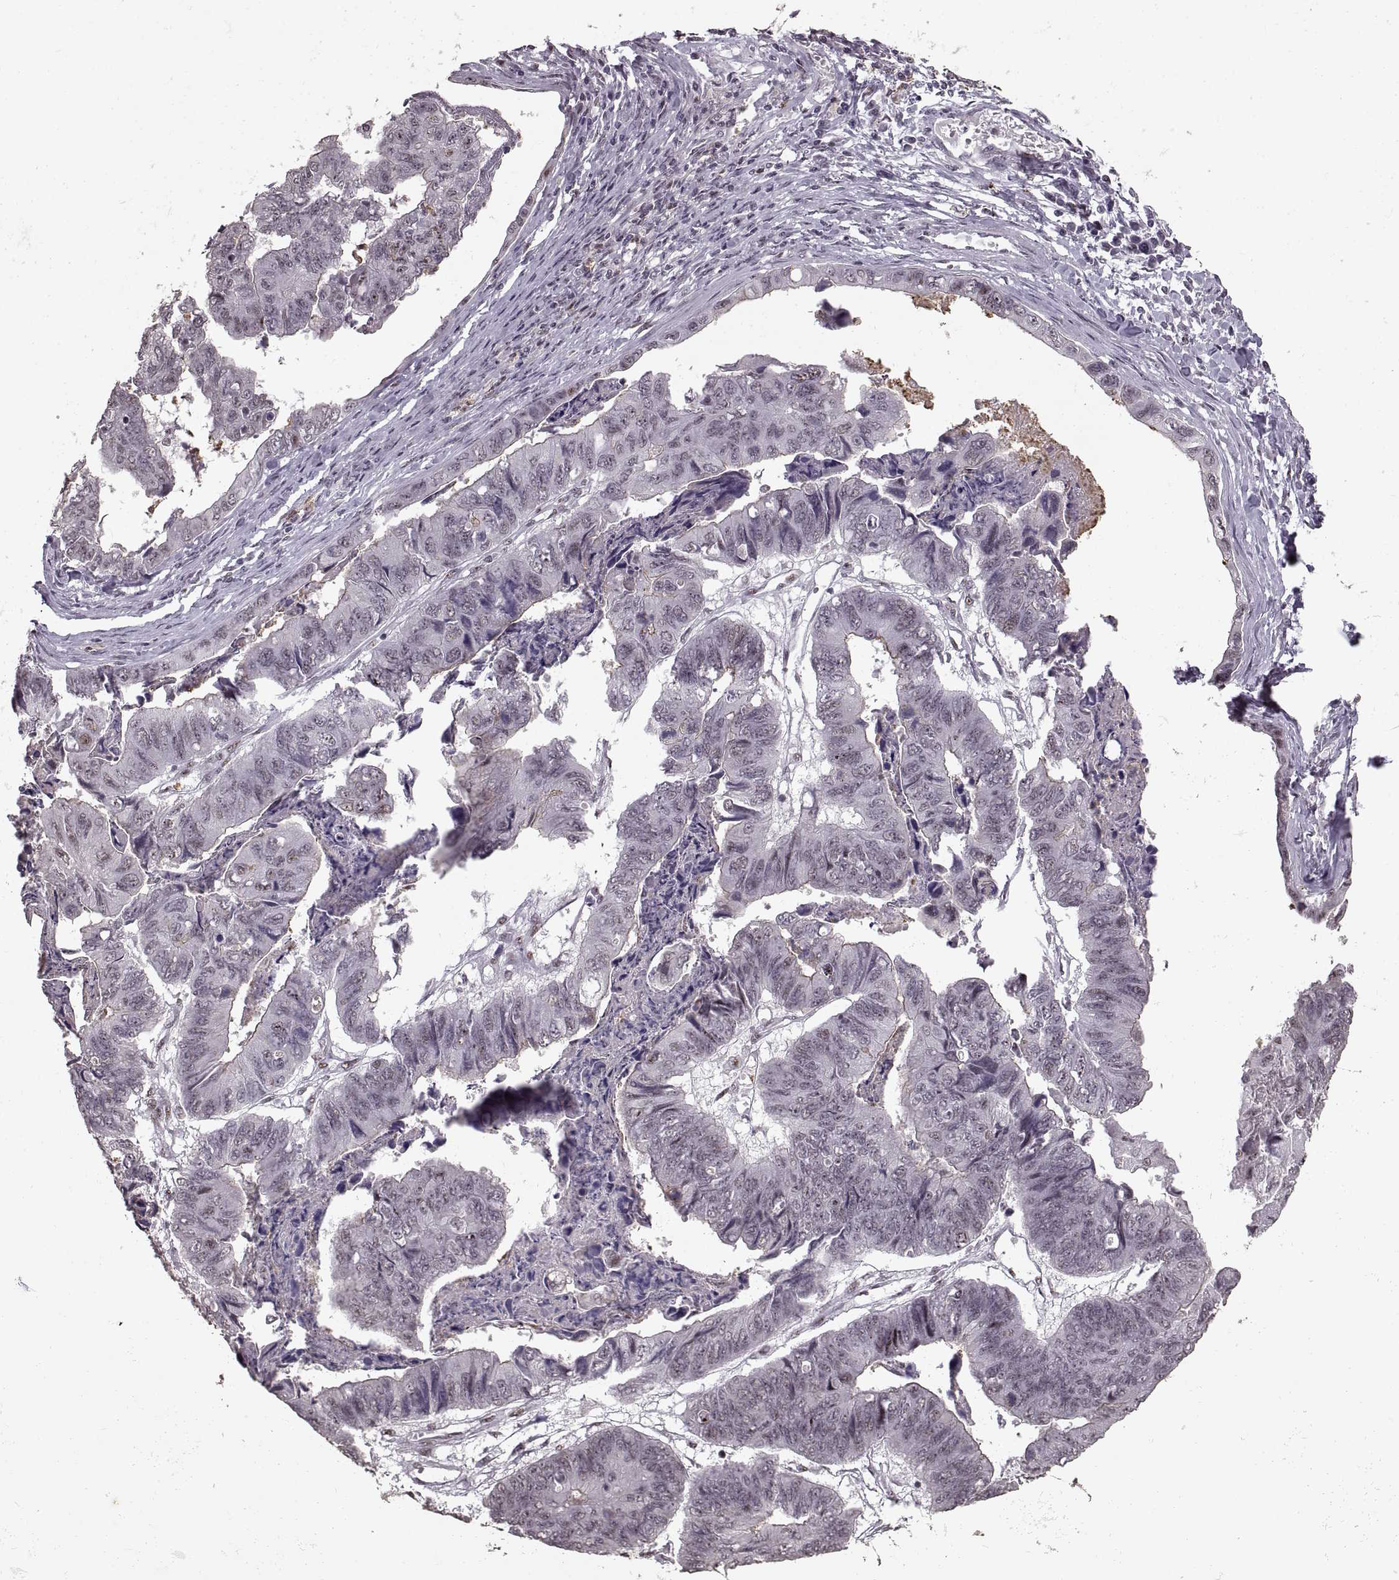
{"staining": {"intensity": "negative", "quantity": "none", "location": "none"}, "tissue": "stomach cancer", "cell_type": "Tumor cells", "image_type": "cancer", "snomed": [{"axis": "morphology", "description": "Adenocarcinoma, NOS"}, {"axis": "topography", "description": "Stomach, lower"}], "caption": "A high-resolution photomicrograph shows immunohistochemistry (IHC) staining of stomach cancer, which exhibits no significant positivity in tumor cells.", "gene": "PALS1", "patient": {"sex": "male", "age": 77}}